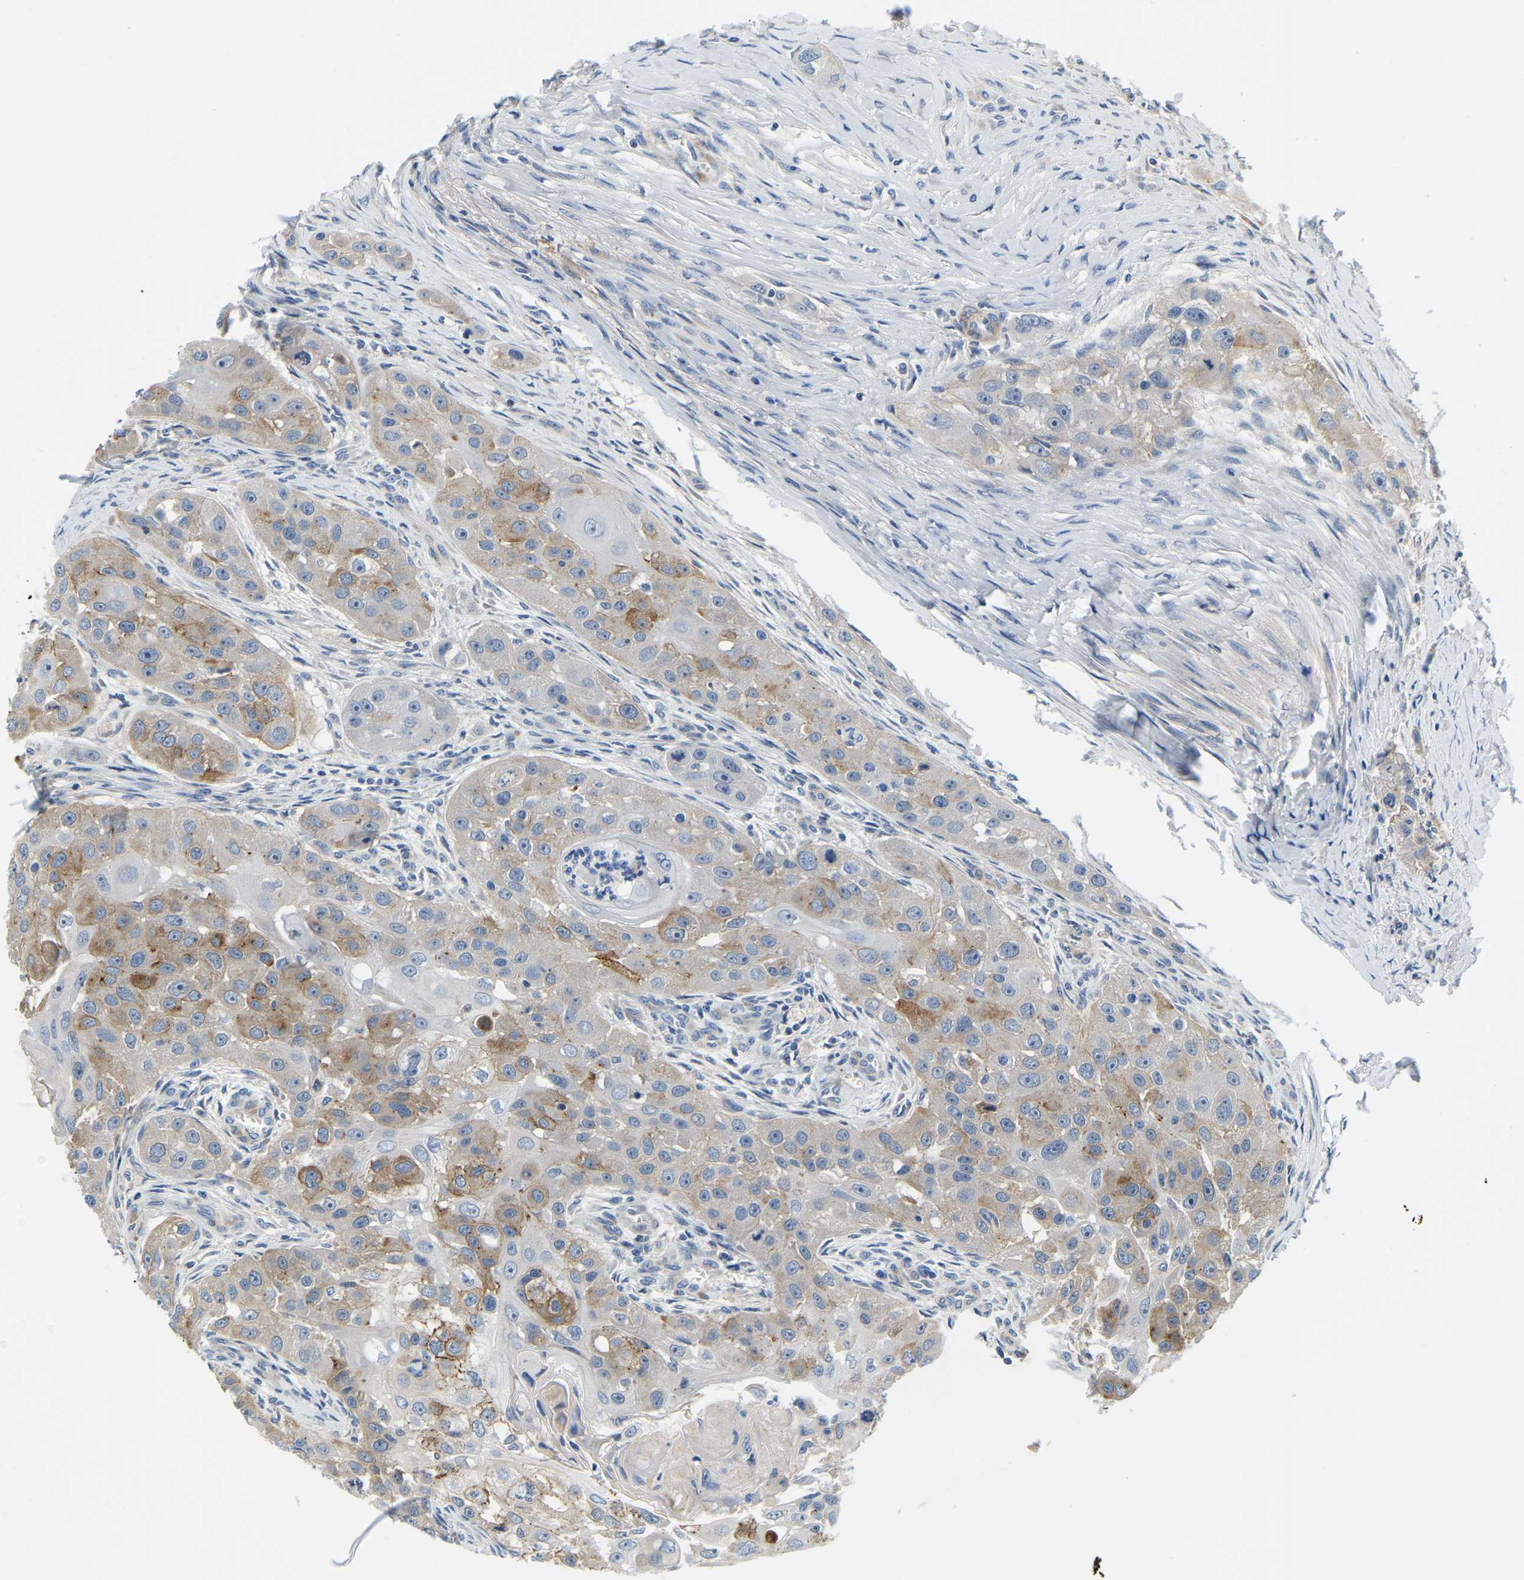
{"staining": {"intensity": "weak", "quantity": "25%-75%", "location": "cytoplasmic/membranous"}, "tissue": "head and neck cancer", "cell_type": "Tumor cells", "image_type": "cancer", "snomed": [{"axis": "morphology", "description": "Normal tissue, NOS"}, {"axis": "morphology", "description": "Squamous cell carcinoma, NOS"}, {"axis": "topography", "description": "Skeletal muscle"}, {"axis": "topography", "description": "Head-Neck"}], "caption": "A brown stain labels weak cytoplasmic/membranous positivity of a protein in squamous cell carcinoma (head and neck) tumor cells. (Stains: DAB (3,3'-diaminobenzidine) in brown, nuclei in blue, Microscopy: brightfield microscopy at high magnification).", "gene": "LIAS", "patient": {"sex": "male", "age": 51}}